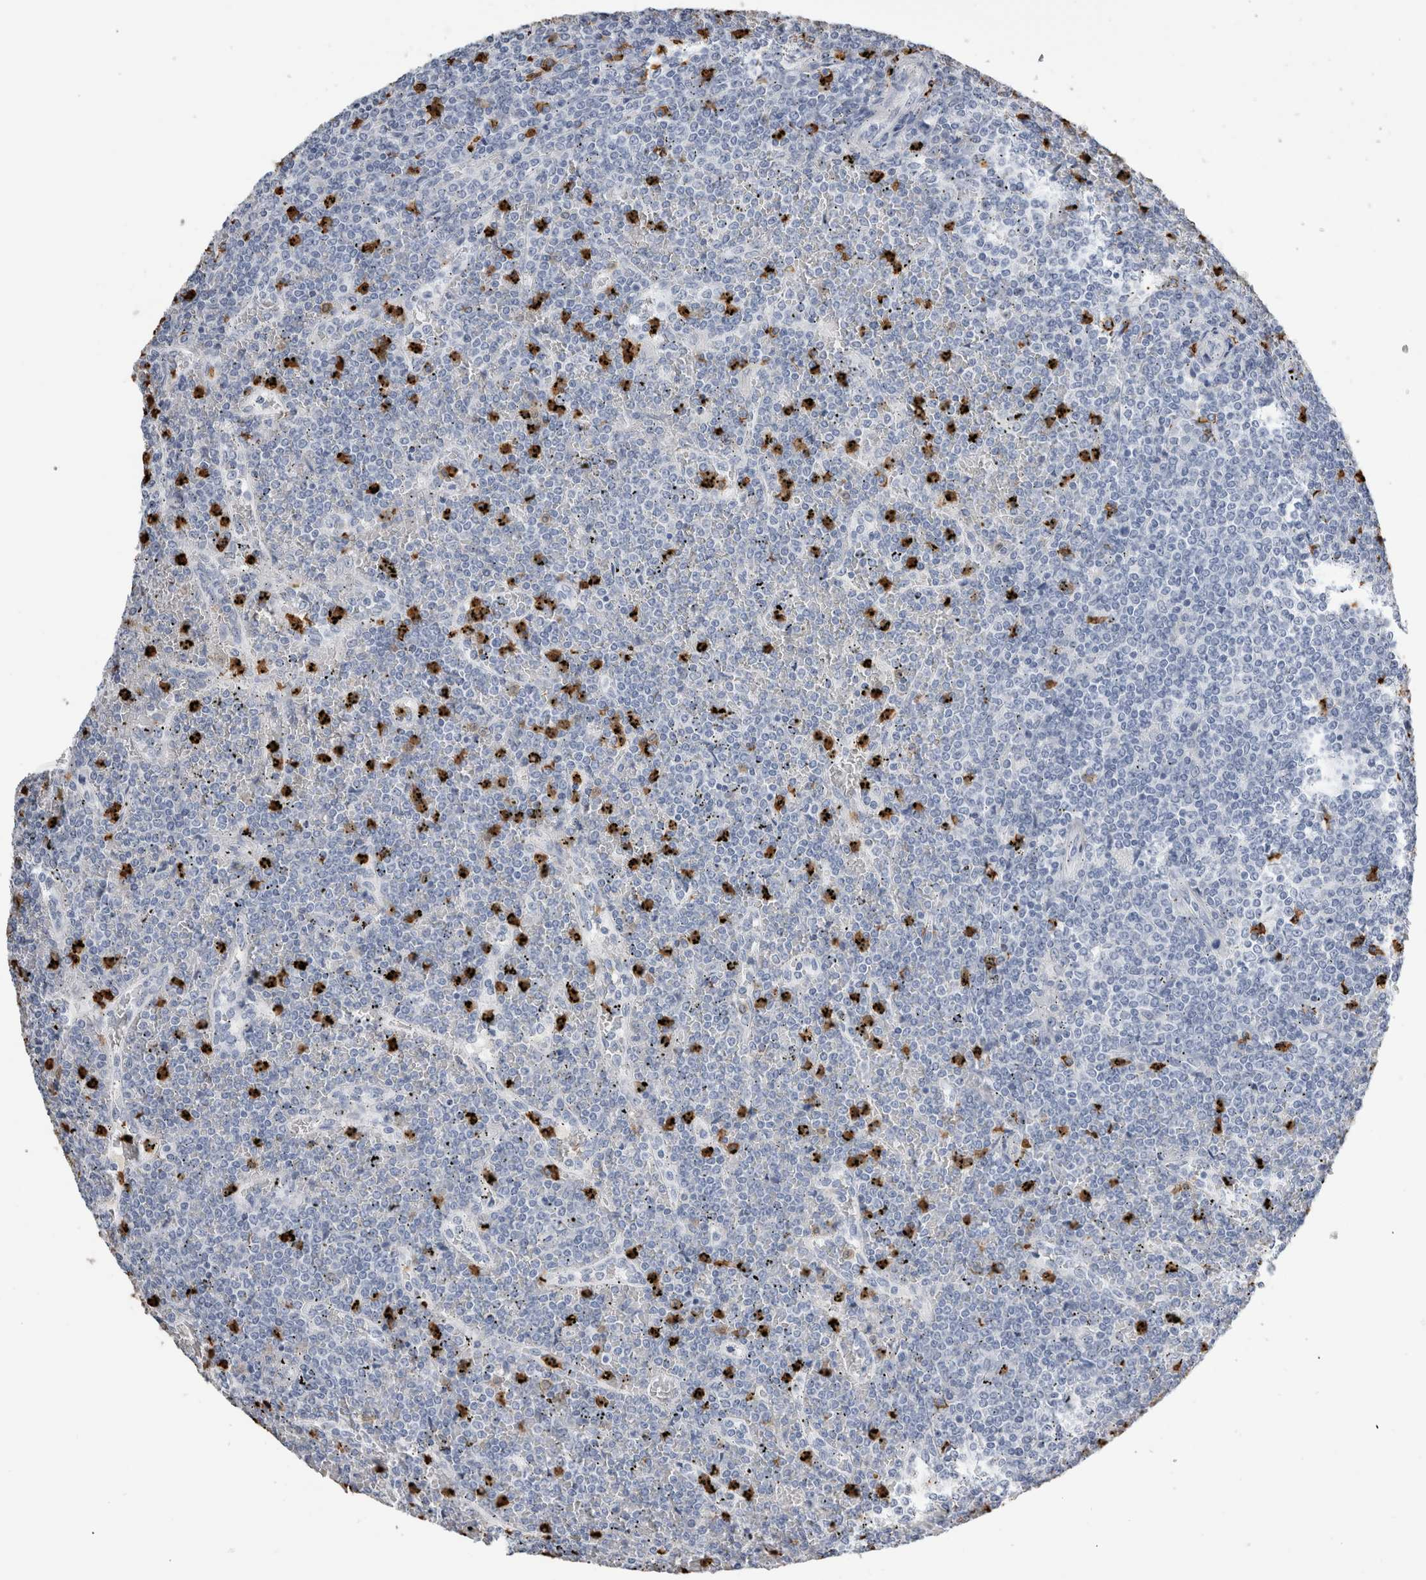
{"staining": {"intensity": "negative", "quantity": "none", "location": "none"}, "tissue": "lymphoma", "cell_type": "Tumor cells", "image_type": "cancer", "snomed": [{"axis": "morphology", "description": "Malignant lymphoma, non-Hodgkin's type, Low grade"}, {"axis": "topography", "description": "Spleen"}], "caption": "Low-grade malignant lymphoma, non-Hodgkin's type stained for a protein using immunohistochemistry (IHC) exhibits no positivity tumor cells.", "gene": "S100A12", "patient": {"sex": "female", "age": 19}}